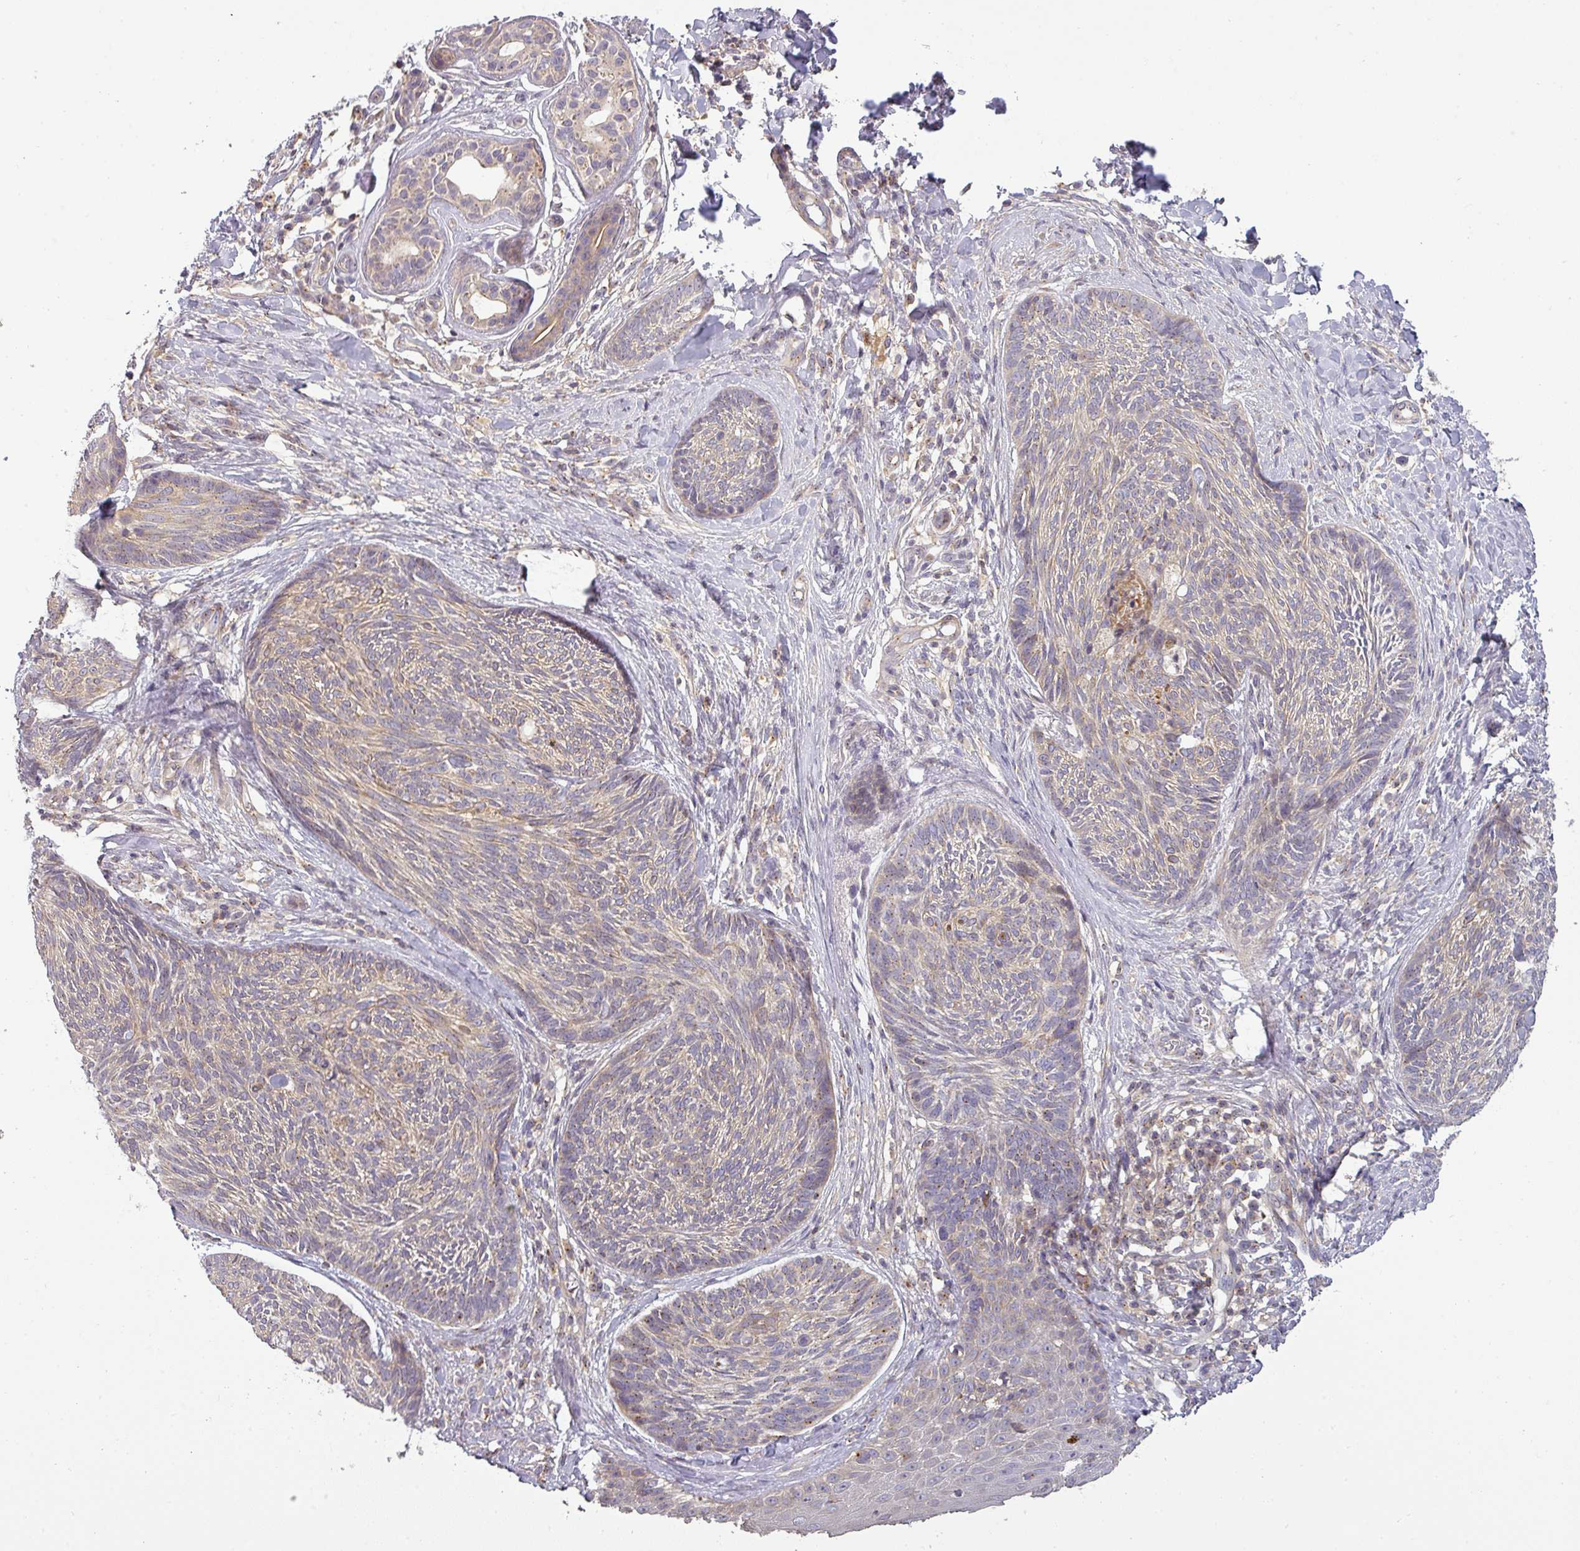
{"staining": {"intensity": "negative", "quantity": "none", "location": "none"}, "tissue": "skin cancer", "cell_type": "Tumor cells", "image_type": "cancer", "snomed": [{"axis": "morphology", "description": "Basal cell carcinoma"}, {"axis": "topography", "description": "Skin"}], "caption": "This histopathology image is of basal cell carcinoma (skin) stained with IHC to label a protein in brown with the nuclei are counter-stained blue. There is no expression in tumor cells. (DAB IHC with hematoxylin counter stain).", "gene": "NIN", "patient": {"sex": "male", "age": 73}}